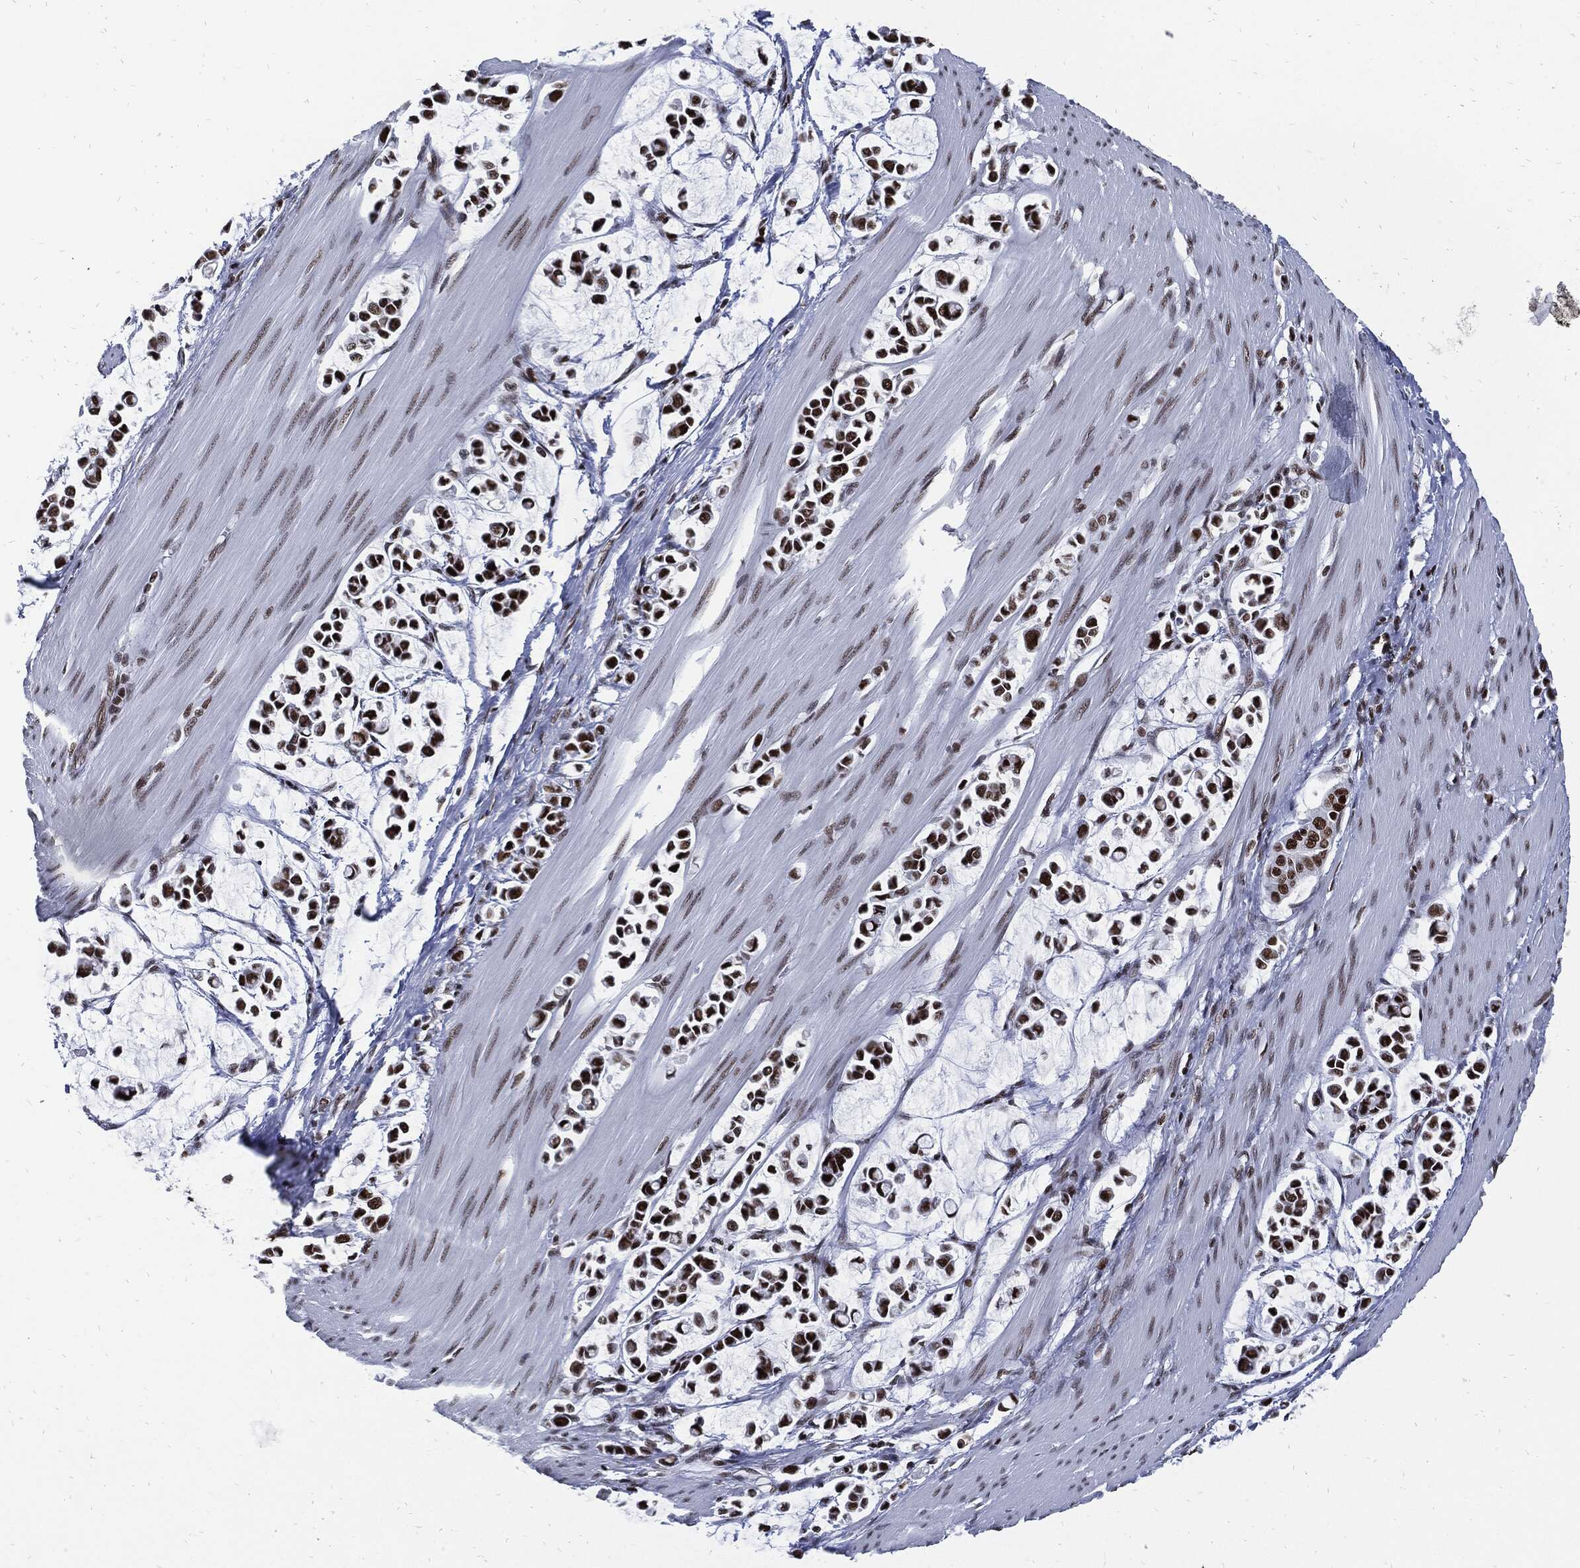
{"staining": {"intensity": "strong", "quantity": ">75%", "location": "nuclear"}, "tissue": "stomach cancer", "cell_type": "Tumor cells", "image_type": "cancer", "snomed": [{"axis": "morphology", "description": "Adenocarcinoma, NOS"}, {"axis": "topography", "description": "Stomach"}], "caption": "Human adenocarcinoma (stomach) stained with a protein marker exhibits strong staining in tumor cells.", "gene": "TERF2", "patient": {"sex": "male", "age": 82}}